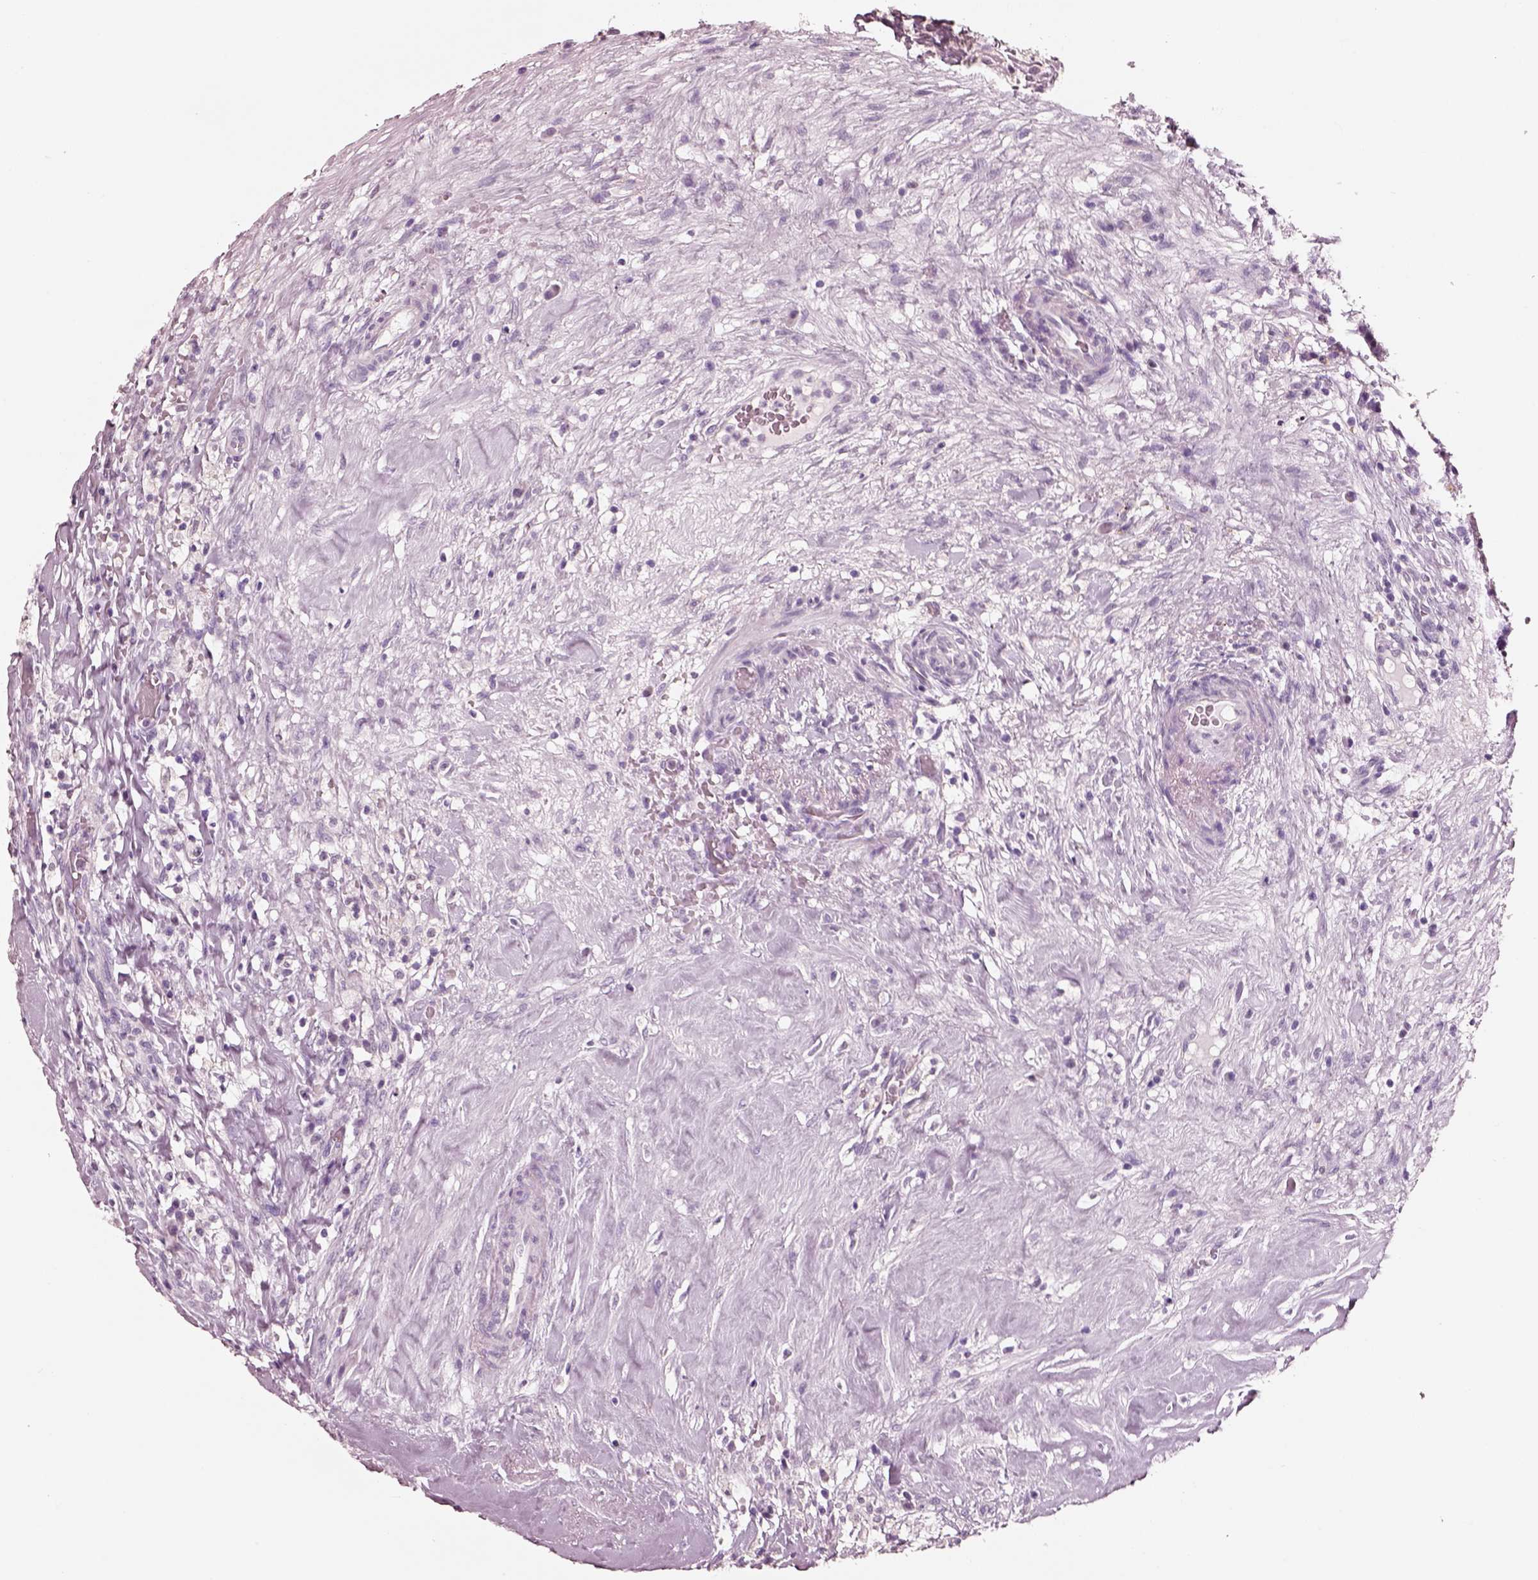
{"staining": {"intensity": "negative", "quantity": "none", "location": "none"}, "tissue": "testis cancer", "cell_type": "Tumor cells", "image_type": "cancer", "snomed": [{"axis": "morphology", "description": "Necrosis, NOS"}, {"axis": "morphology", "description": "Carcinoma, Embryonal, NOS"}, {"axis": "topography", "description": "Testis"}], "caption": "DAB (3,3'-diaminobenzidine) immunohistochemical staining of human testis cancer (embryonal carcinoma) shows no significant staining in tumor cells.", "gene": "ELSPBP1", "patient": {"sex": "male", "age": 19}}